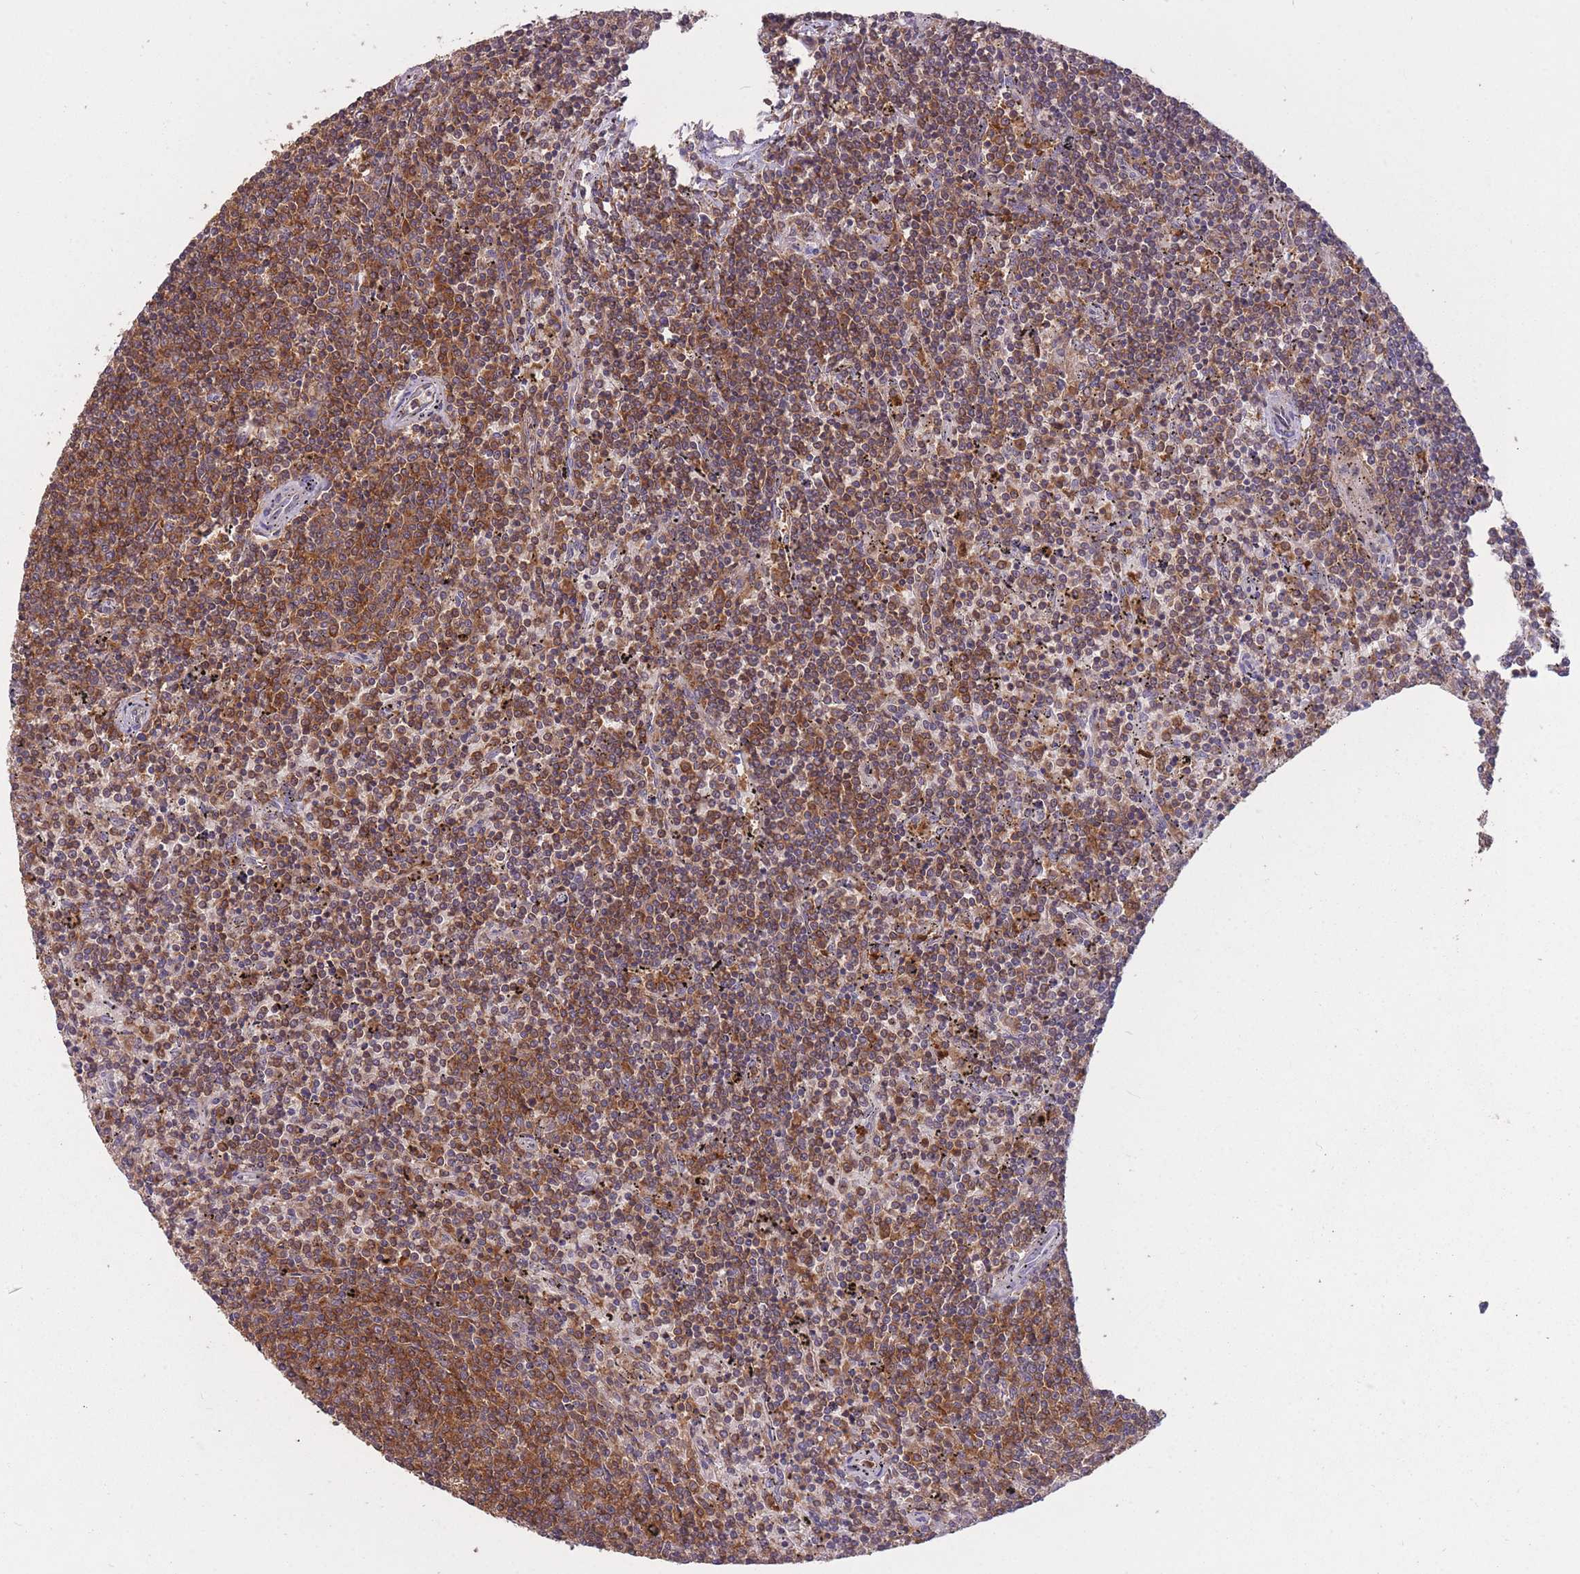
{"staining": {"intensity": "moderate", "quantity": ">75%", "location": "cytoplasmic/membranous"}, "tissue": "lymphoma", "cell_type": "Tumor cells", "image_type": "cancer", "snomed": [{"axis": "morphology", "description": "Malignant lymphoma, non-Hodgkin's type, Low grade"}, {"axis": "topography", "description": "Spleen"}], "caption": "Protein expression by IHC demonstrates moderate cytoplasmic/membranous expression in approximately >75% of tumor cells in lymphoma.", "gene": "GMIP", "patient": {"sex": "female", "age": 50}}